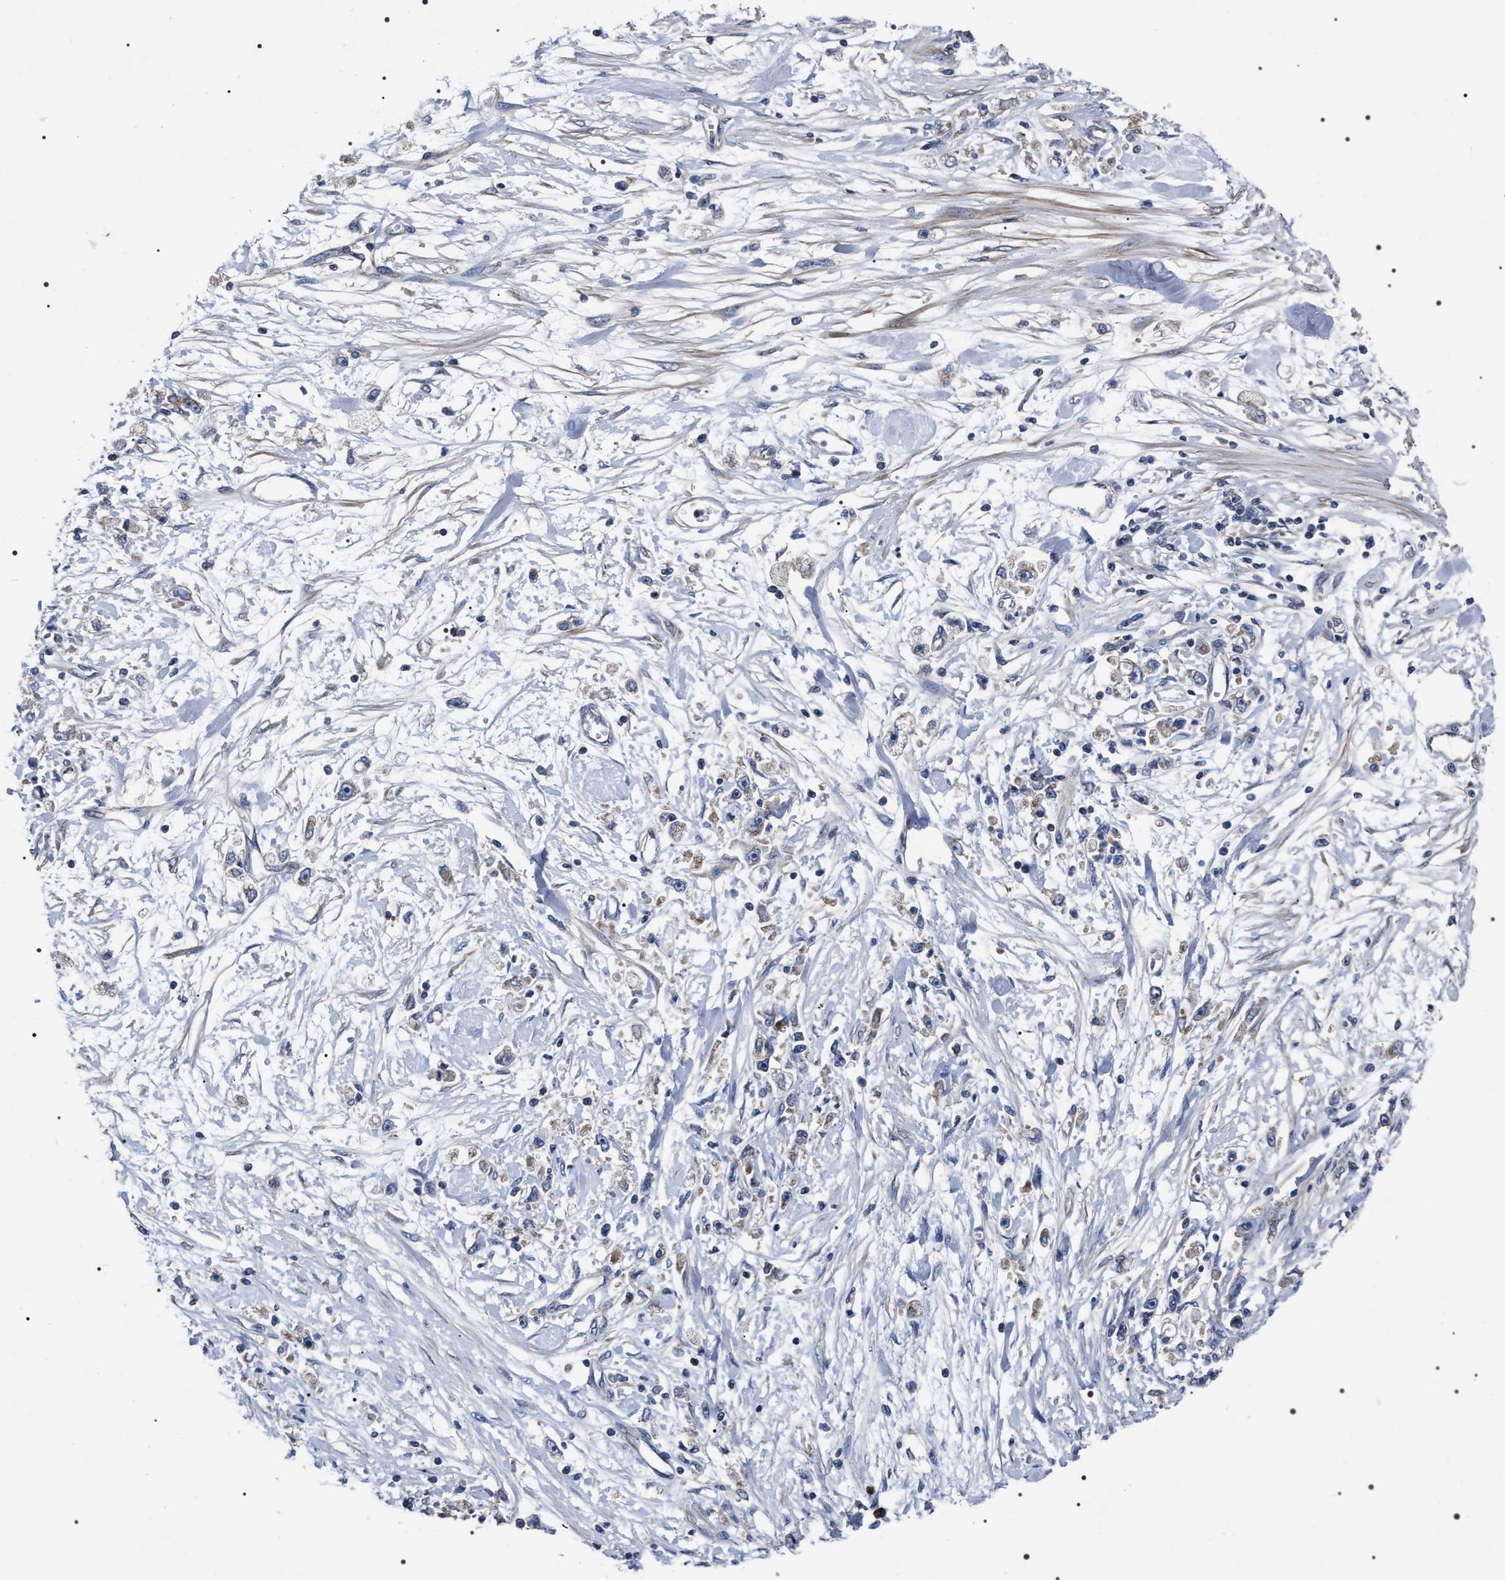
{"staining": {"intensity": "weak", "quantity": "<25%", "location": "cytoplasmic/membranous"}, "tissue": "stomach cancer", "cell_type": "Tumor cells", "image_type": "cancer", "snomed": [{"axis": "morphology", "description": "Adenocarcinoma, NOS"}, {"axis": "topography", "description": "Stomach"}], "caption": "Protein analysis of stomach adenocarcinoma exhibits no significant expression in tumor cells.", "gene": "MIS18A", "patient": {"sex": "female", "age": 59}}